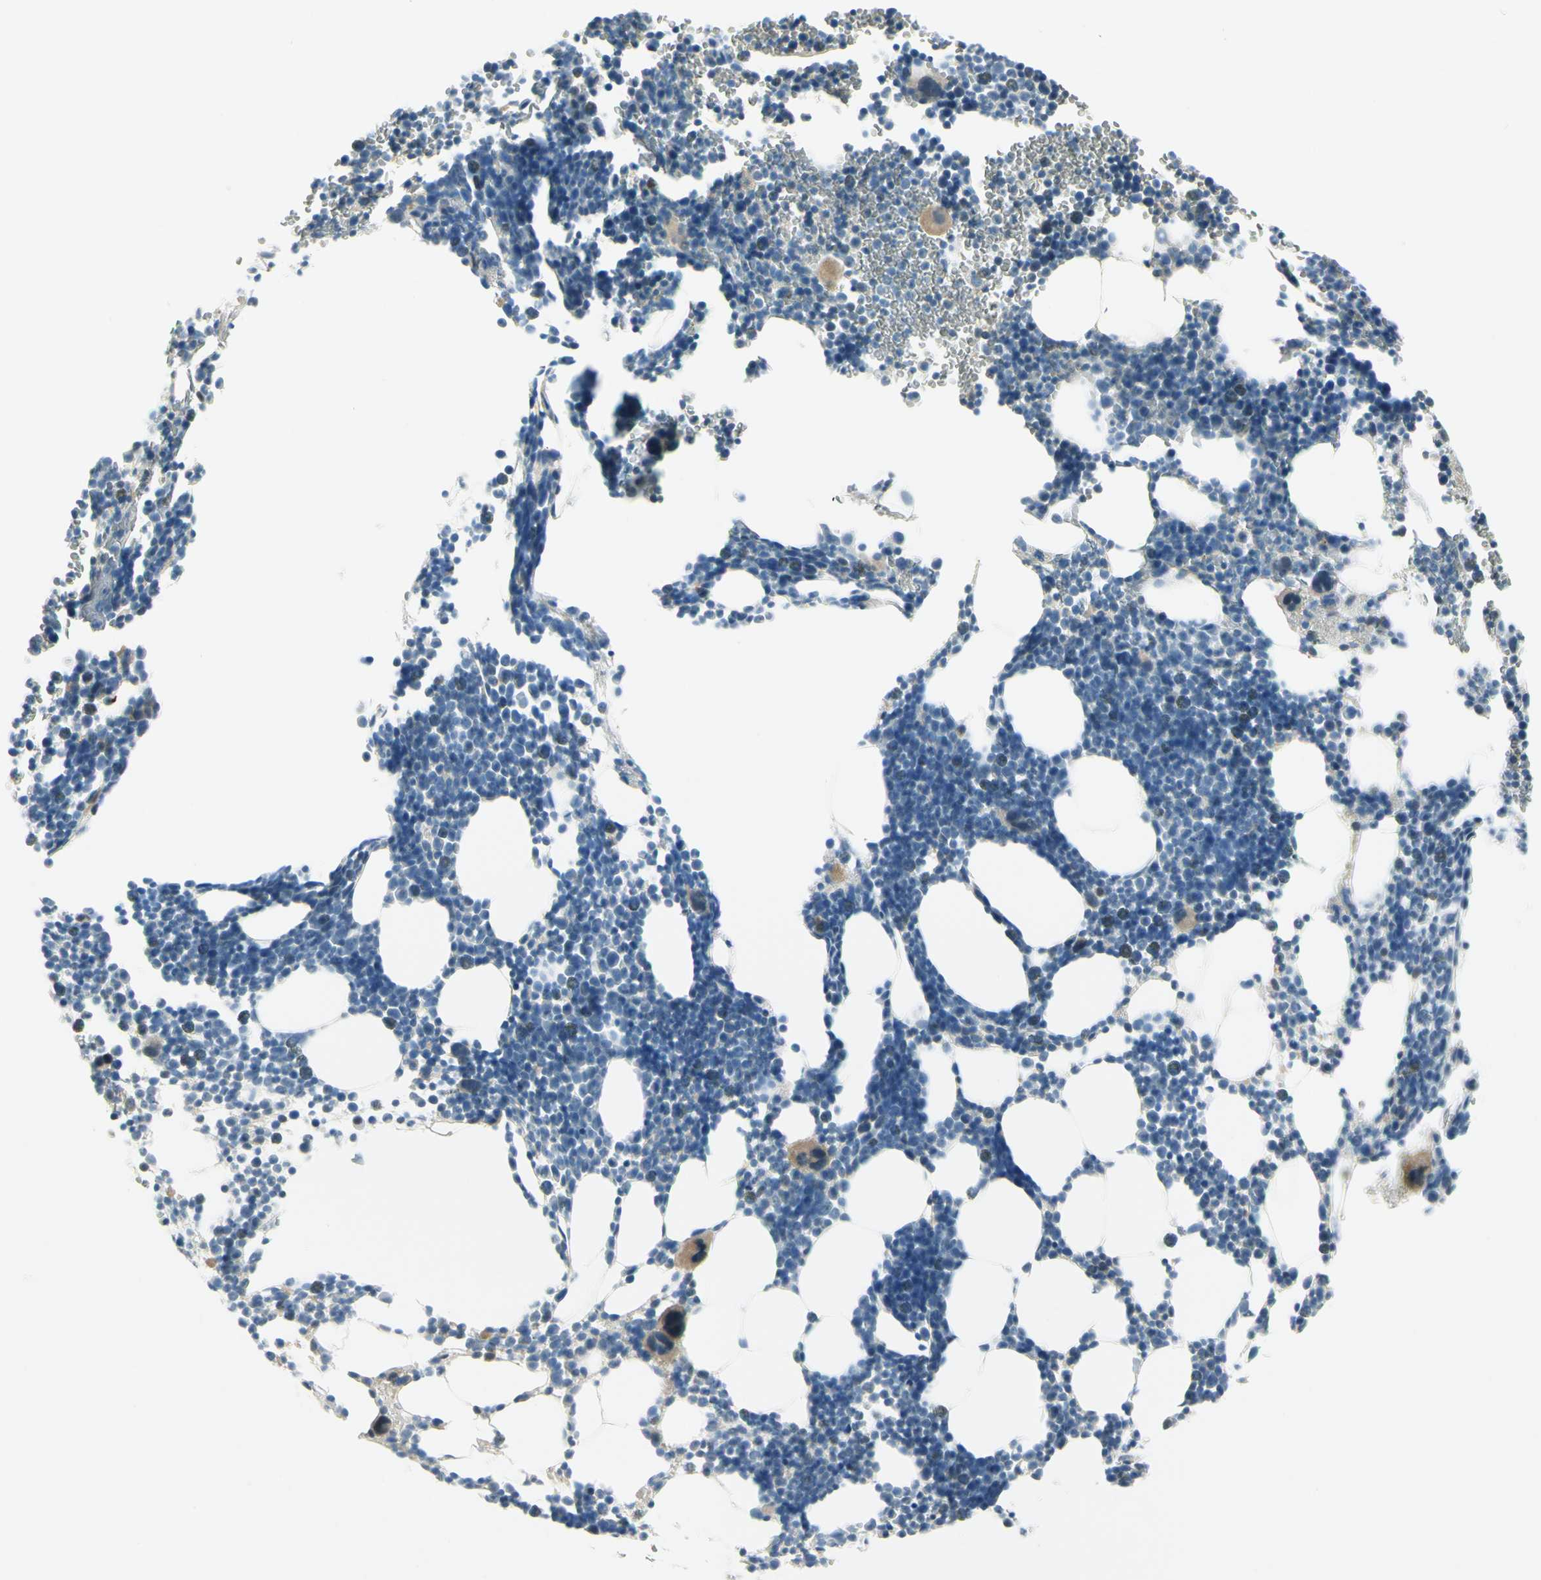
{"staining": {"intensity": "moderate", "quantity": "<25%", "location": "cytoplasmic/membranous"}, "tissue": "bone marrow", "cell_type": "Hematopoietic cells", "image_type": "normal", "snomed": [{"axis": "morphology", "description": "Normal tissue, NOS"}, {"axis": "topography", "description": "Bone marrow"}], "caption": "A brown stain labels moderate cytoplasmic/membranous positivity of a protein in hematopoietic cells of normal bone marrow.", "gene": "IGDCC4", "patient": {"sex": "female", "age": 68}}